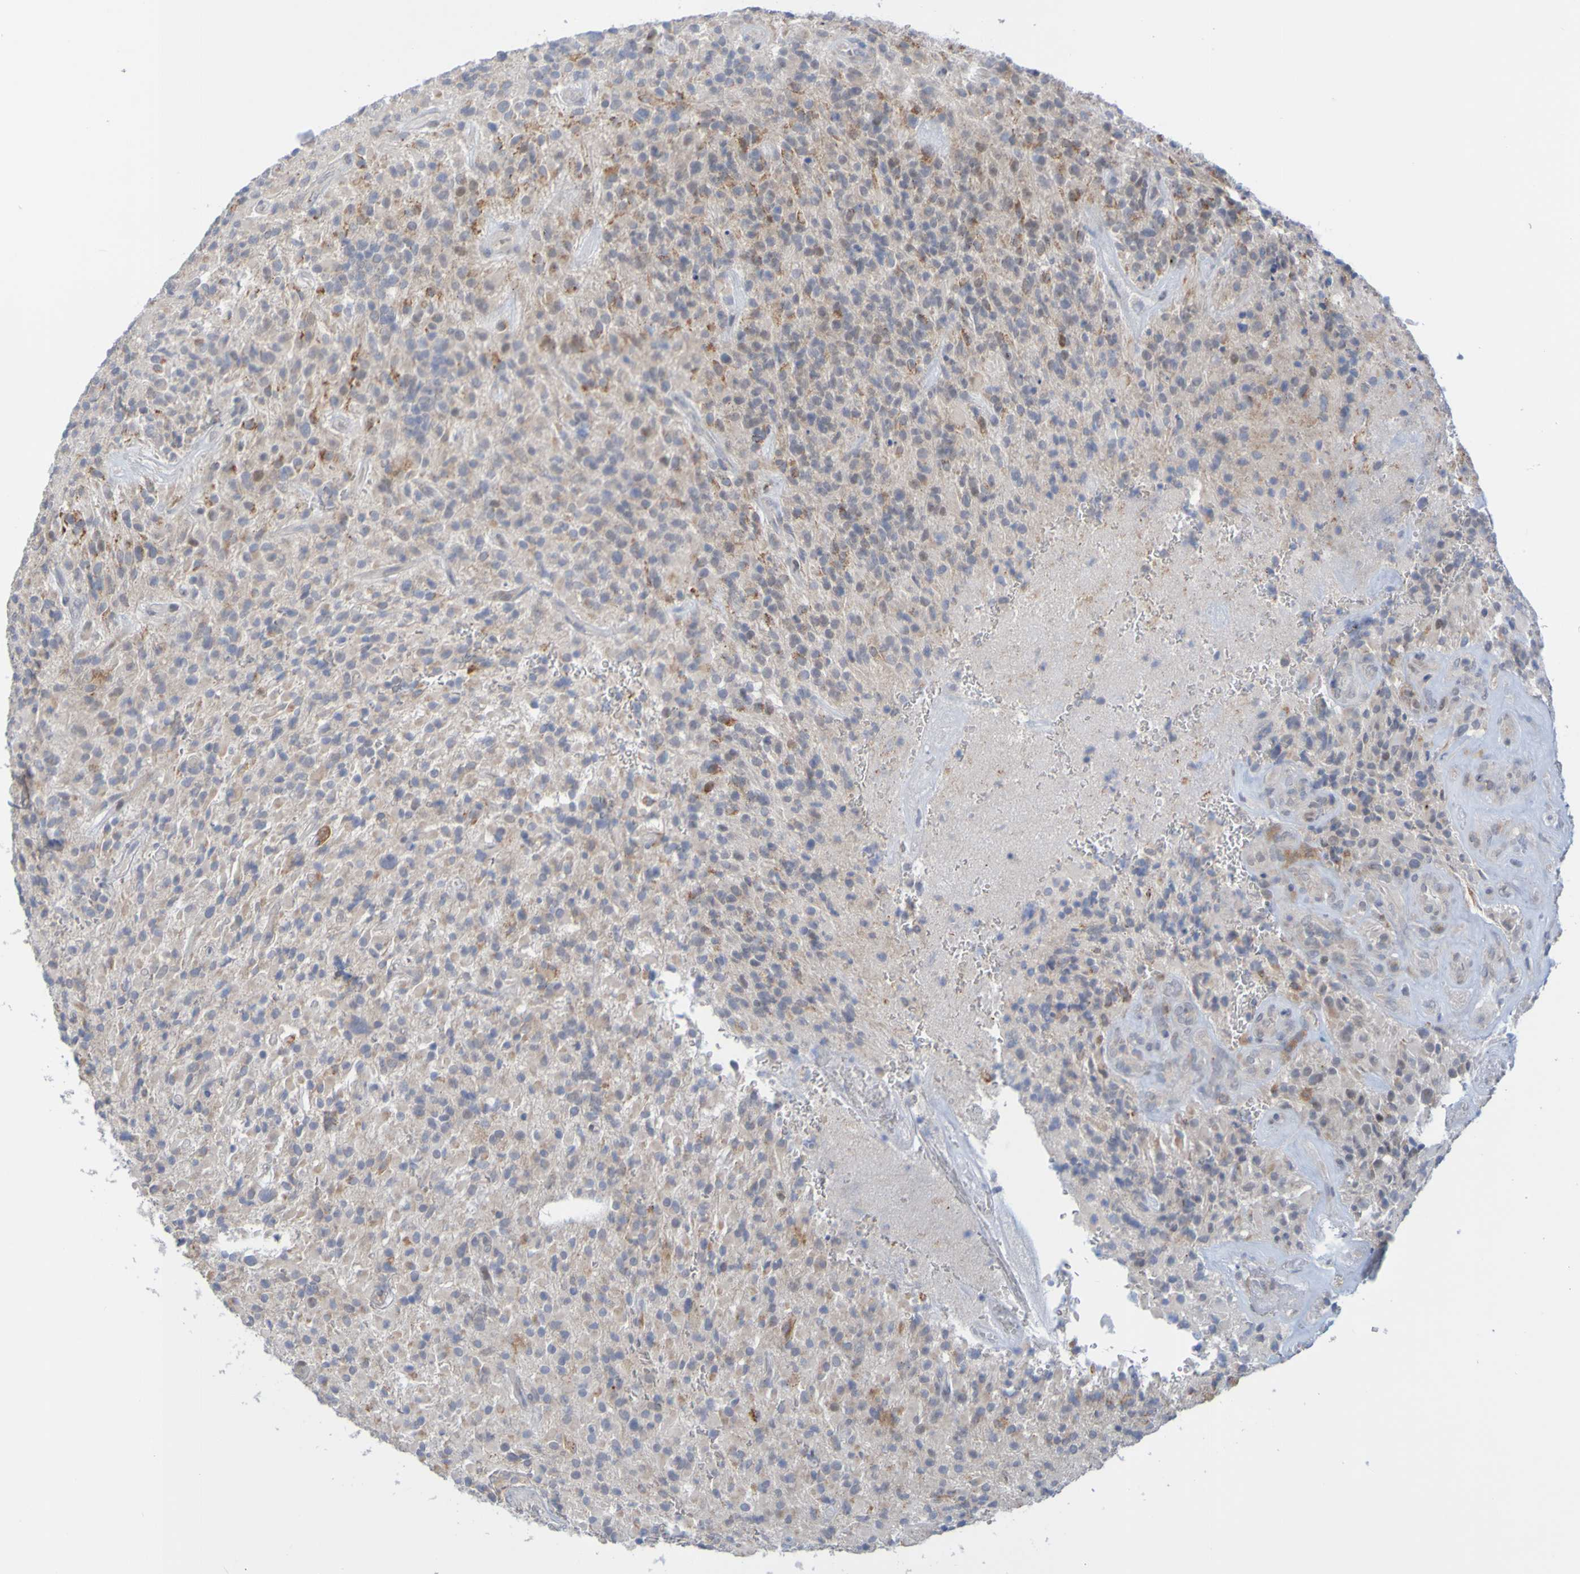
{"staining": {"intensity": "weak", "quantity": "25%-75%", "location": "cytoplasmic/membranous"}, "tissue": "glioma", "cell_type": "Tumor cells", "image_type": "cancer", "snomed": [{"axis": "morphology", "description": "Glioma, malignant, High grade"}, {"axis": "topography", "description": "Brain"}], "caption": "Protein expression analysis of human glioma reveals weak cytoplasmic/membranous staining in approximately 25%-75% of tumor cells.", "gene": "LILRB5", "patient": {"sex": "male", "age": 71}}